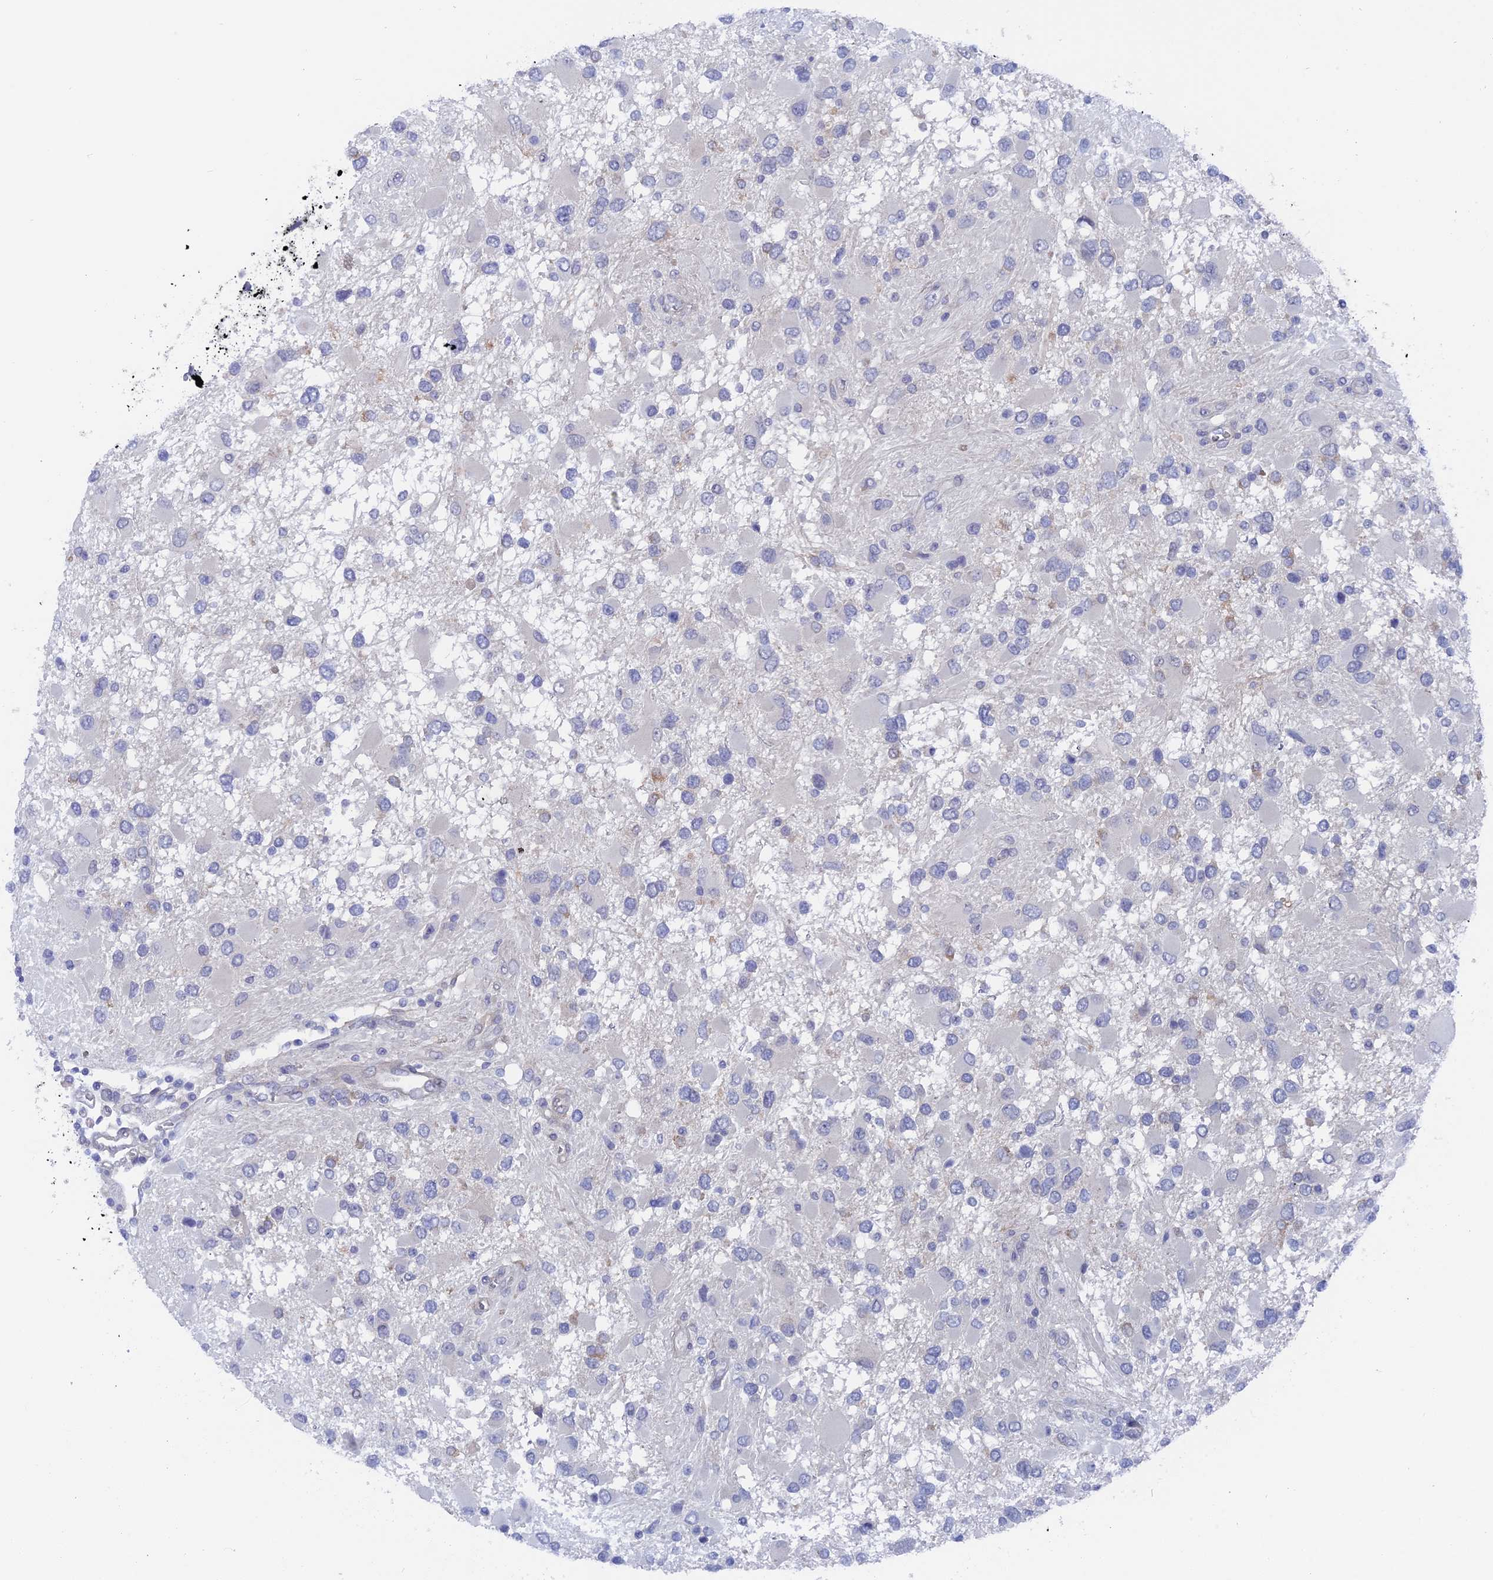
{"staining": {"intensity": "negative", "quantity": "none", "location": "none"}, "tissue": "glioma", "cell_type": "Tumor cells", "image_type": "cancer", "snomed": [{"axis": "morphology", "description": "Glioma, malignant, High grade"}, {"axis": "topography", "description": "Brain"}], "caption": "Glioma stained for a protein using immunohistochemistry exhibits no expression tumor cells.", "gene": "DACT3", "patient": {"sex": "male", "age": 53}}